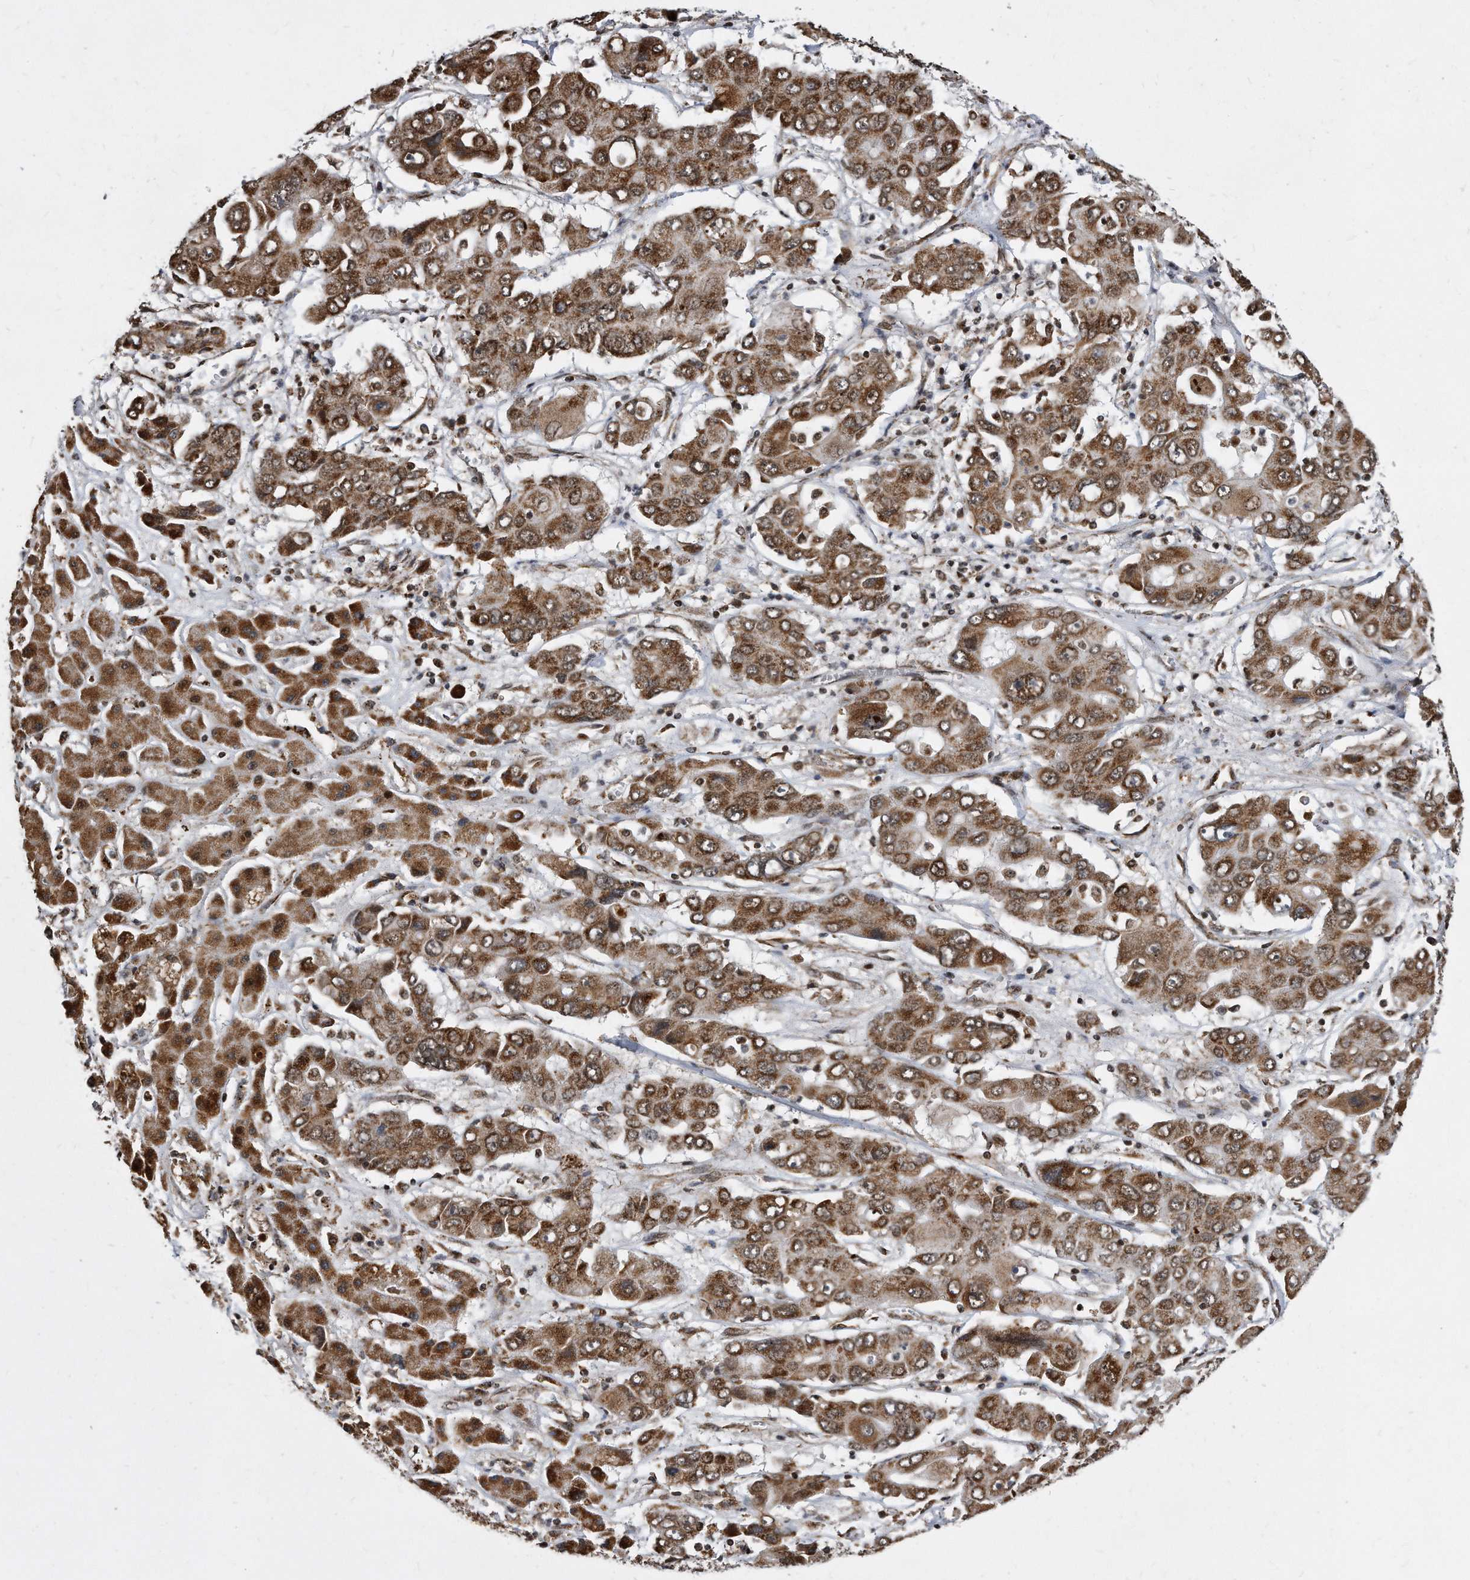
{"staining": {"intensity": "moderate", "quantity": ">75%", "location": "cytoplasmic/membranous"}, "tissue": "liver cancer", "cell_type": "Tumor cells", "image_type": "cancer", "snomed": [{"axis": "morphology", "description": "Cholangiocarcinoma"}, {"axis": "topography", "description": "Liver"}], "caption": "Human liver cancer stained with a brown dye demonstrates moderate cytoplasmic/membranous positive expression in approximately >75% of tumor cells.", "gene": "DUSP22", "patient": {"sex": "male", "age": 67}}